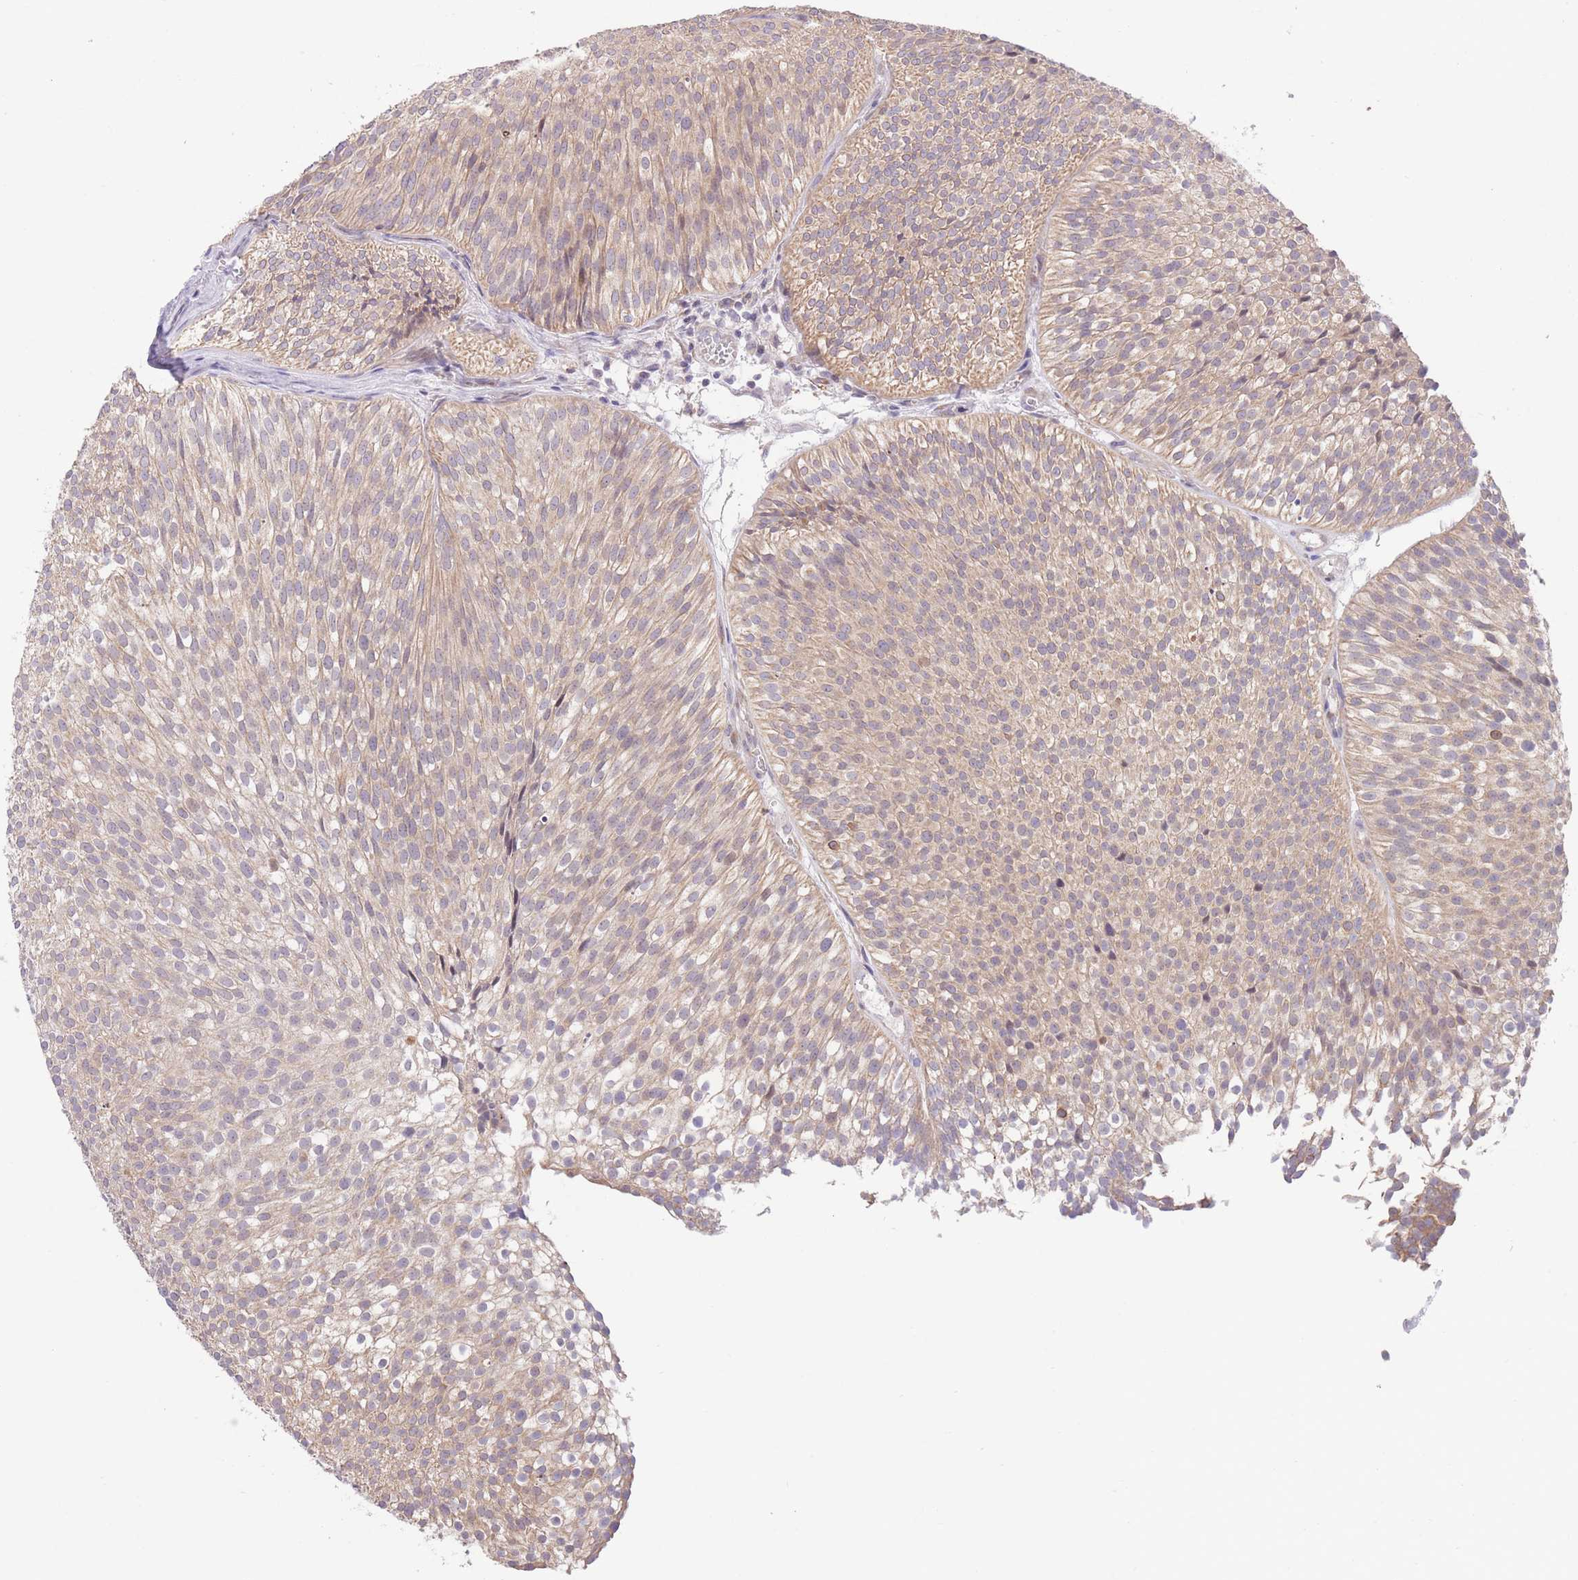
{"staining": {"intensity": "weak", "quantity": "25%-75%", "location": "cytoplasmic/membranous"}, "tissue": "urothelial cancer", "cell_type": "Tumor cells", "image_type": "cancer", "snomed": [{"axis": "morphology", "description": "Urothelial carcinoma, Low grade"}, {"axis": "topography", "description": "Urinary bladder"}], "caption": "A low amount of weak cytoplasmic/membranous staining is present in about 25%-75% of tumor cells in urothelial carcinoma (low-grade) tissue. The protein of interest is shown in brown color, while the nuclei are stained blue.", "gene": "BOLA2B", "patient": {"sex": "male", "age": 91}}